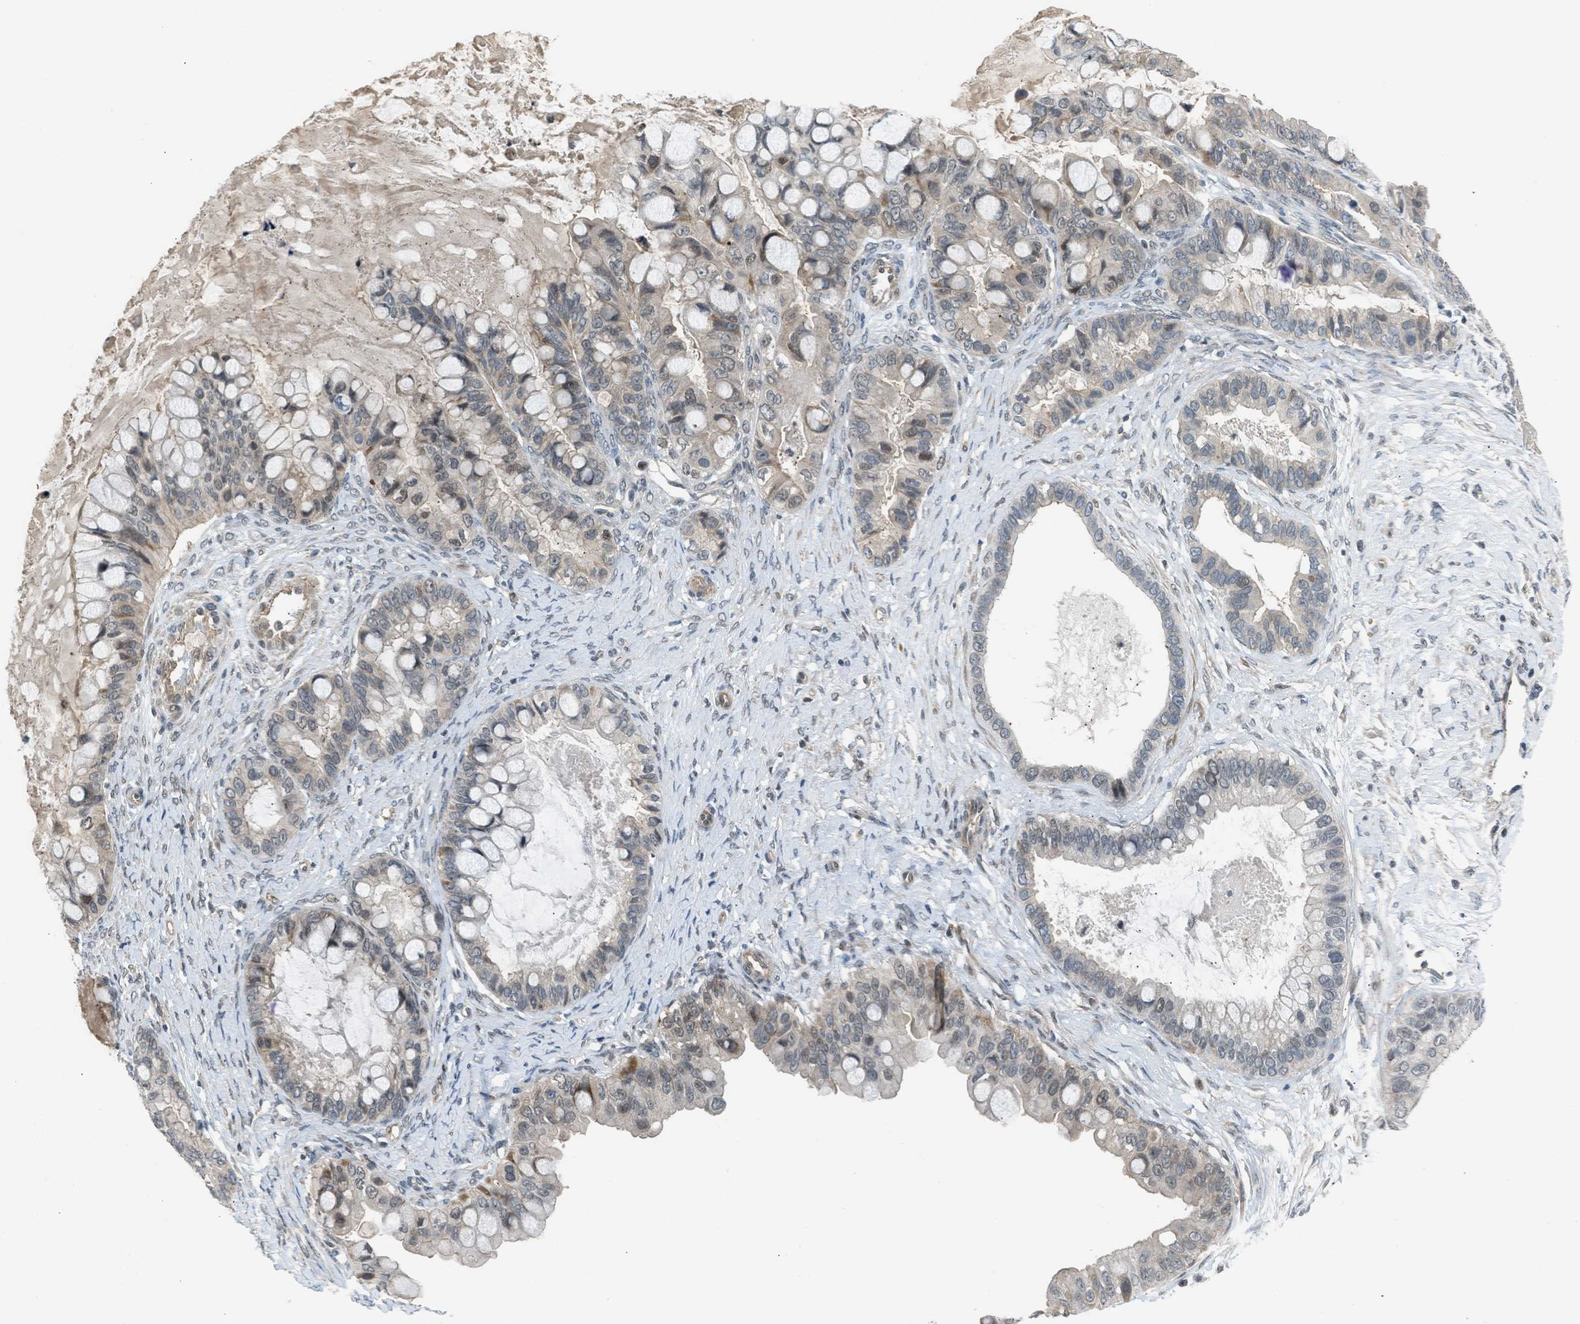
{"staining": {"intensity": "weak", "quantity": "25%-75%", "location": "cytoplasmic/membranous"}, "tissue": "ovarian cancer", "cell_type": "Tumor cells", "image_type": "cancer", "snomed": [{"axis": "morphology", "description": "Cystadenocarcinoma, mucinous, NOS"}, {"axis": "topography", "description": "Ovary"}], "caption": "The image displays immunohistochemical staining of ovarian cancer. There is weak cytoplasmic/membranous staining is present in about 25%-75% of tumor cells. The staining was performed using DAB to visualize the protein expression in brown, while the nuclei were stained in blue with hematoxylin (Magnification: 20x).", "gene": "TTBK2", "patient": {"sex": "female", "age": 80}}